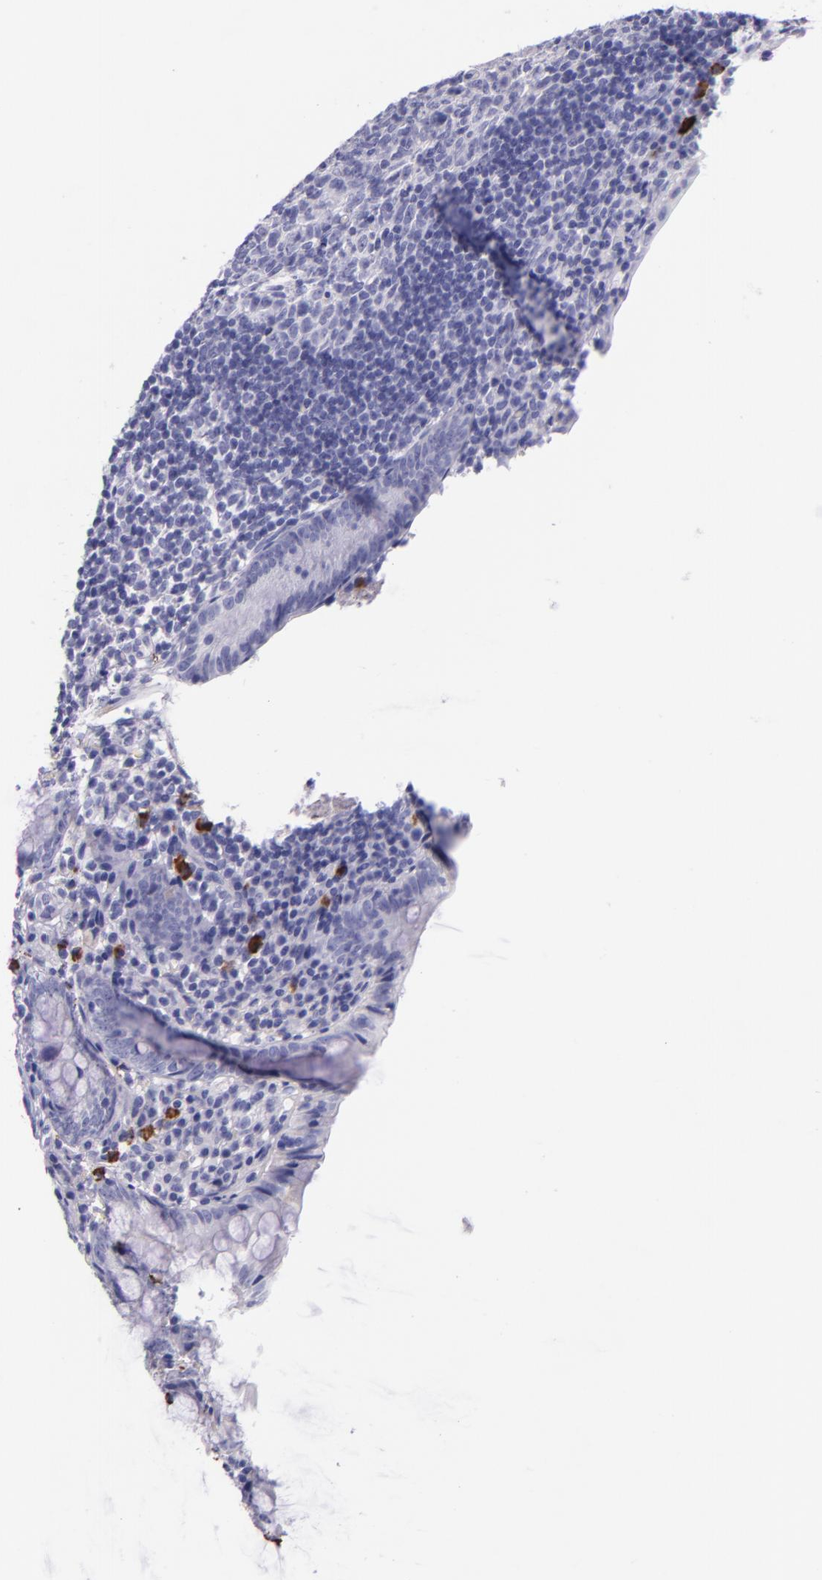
{"staining": {"intensity": "negative", "quantity": "none", "location": "none"}, "tissue": "appendix", "cell_type": "Glandular cells", "image_type": "normal", "snomed": [{"axis": "morphology", "description": "Normal tissue, NOS"}, {"axis": "topography", "description": "Appendix"}], "caption": "High power microscopy micrograph of an immunohistochemistry histopathology image of normal appendix, revealing no significant positivity in glandular cells. (DAB (3,3'-diaminobenzidine) immunohistochemistry with hematoxylin counter stain).", "gene": "KNG1", "patient": {"sex": "female", "age": 10}}